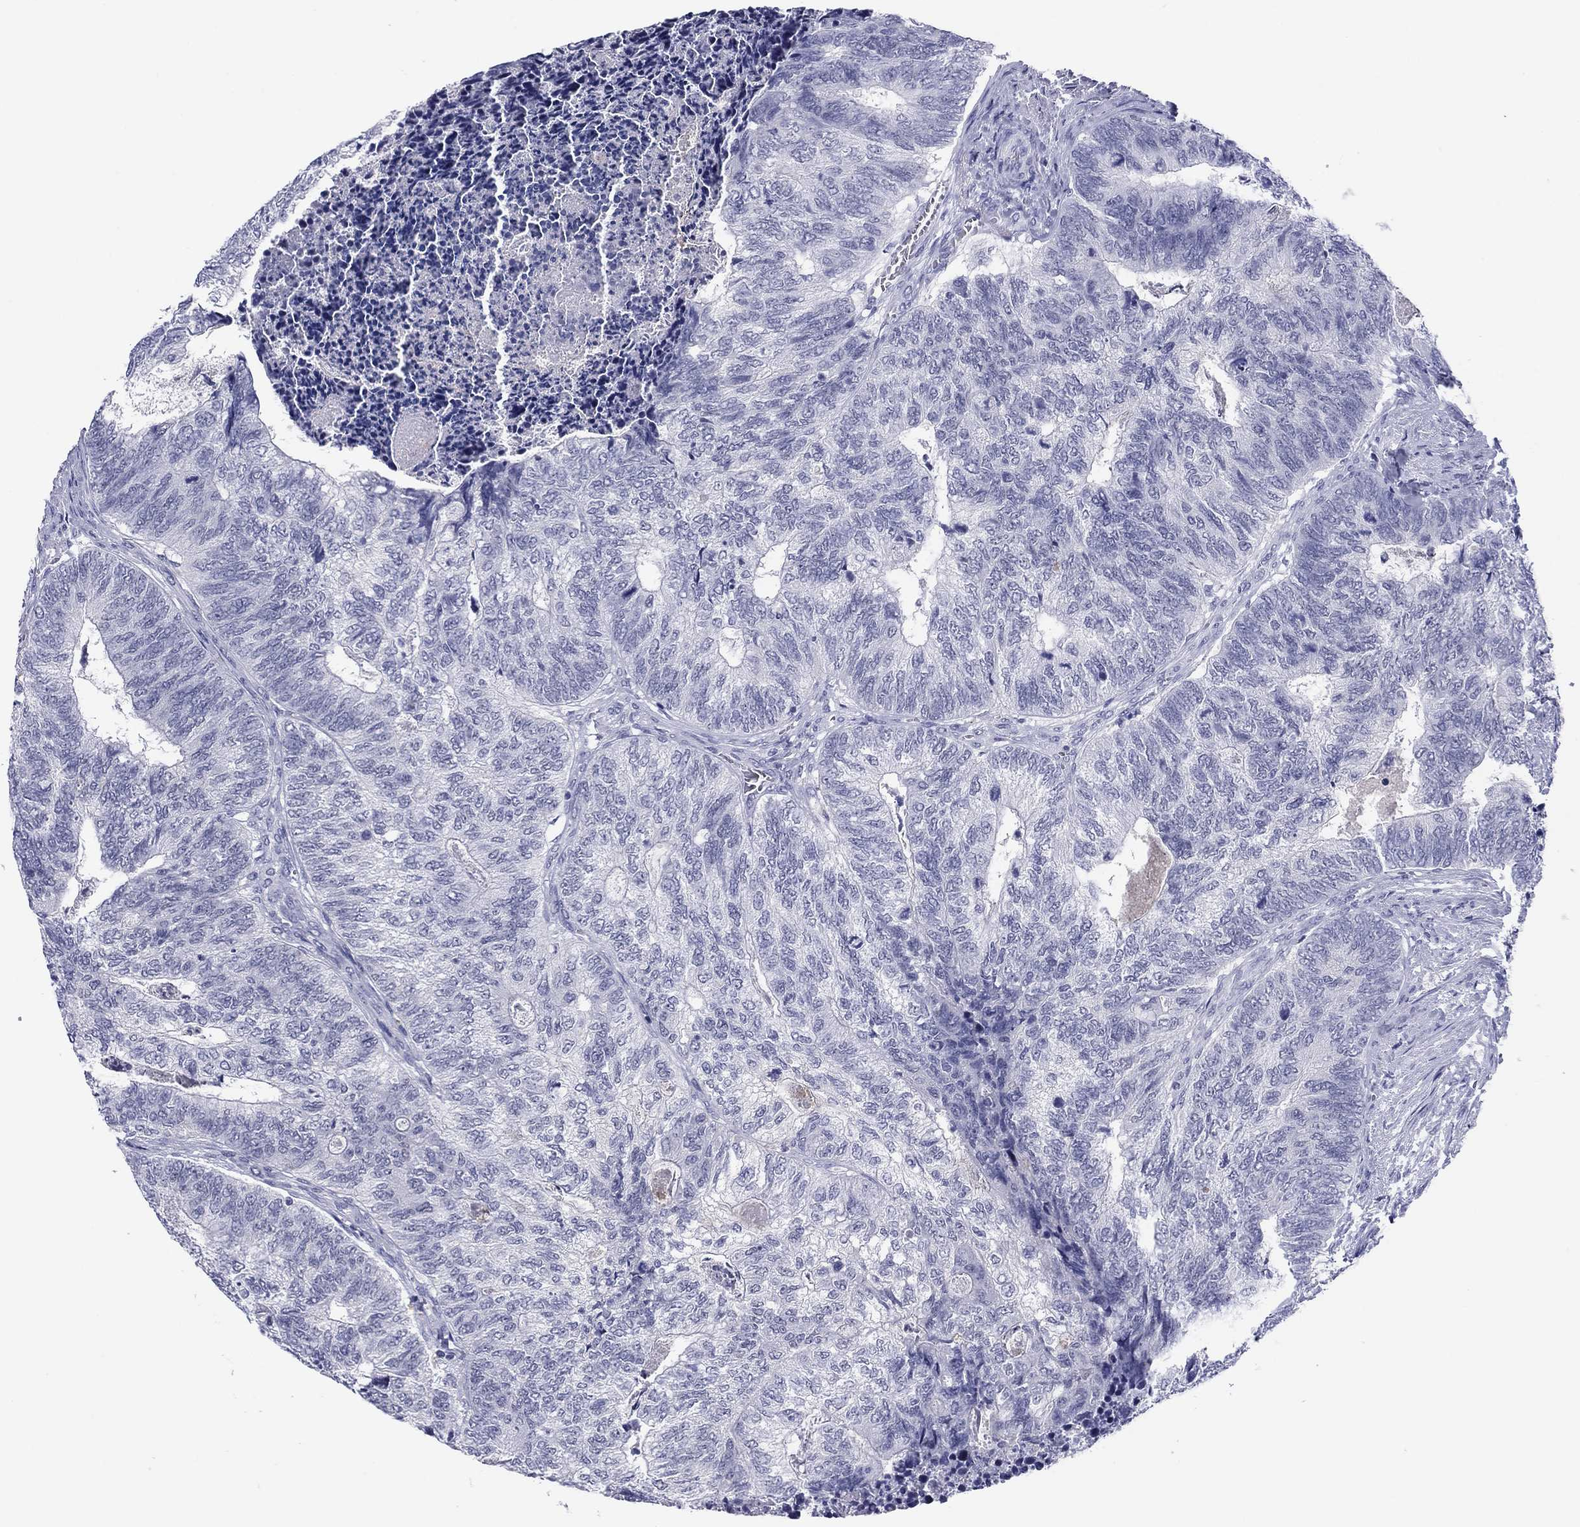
{"staining": {"intensity": "negative", "quantity": "none", "location": "none"}, "tissue": "colorectal cancer", "cell_type": "Tumor cells", "image_type": "cancer", "snomed": [{"axis": "morphology", "description": "Adenocarcinoma, NOS"}, {"axis": "topography", "description": "Colon"}], "caption": "An image of human colorectal cancer is negative for staining in tumor cells.", "gene": "TCFL5", "patient": {"sex": "female", "age": 67}}